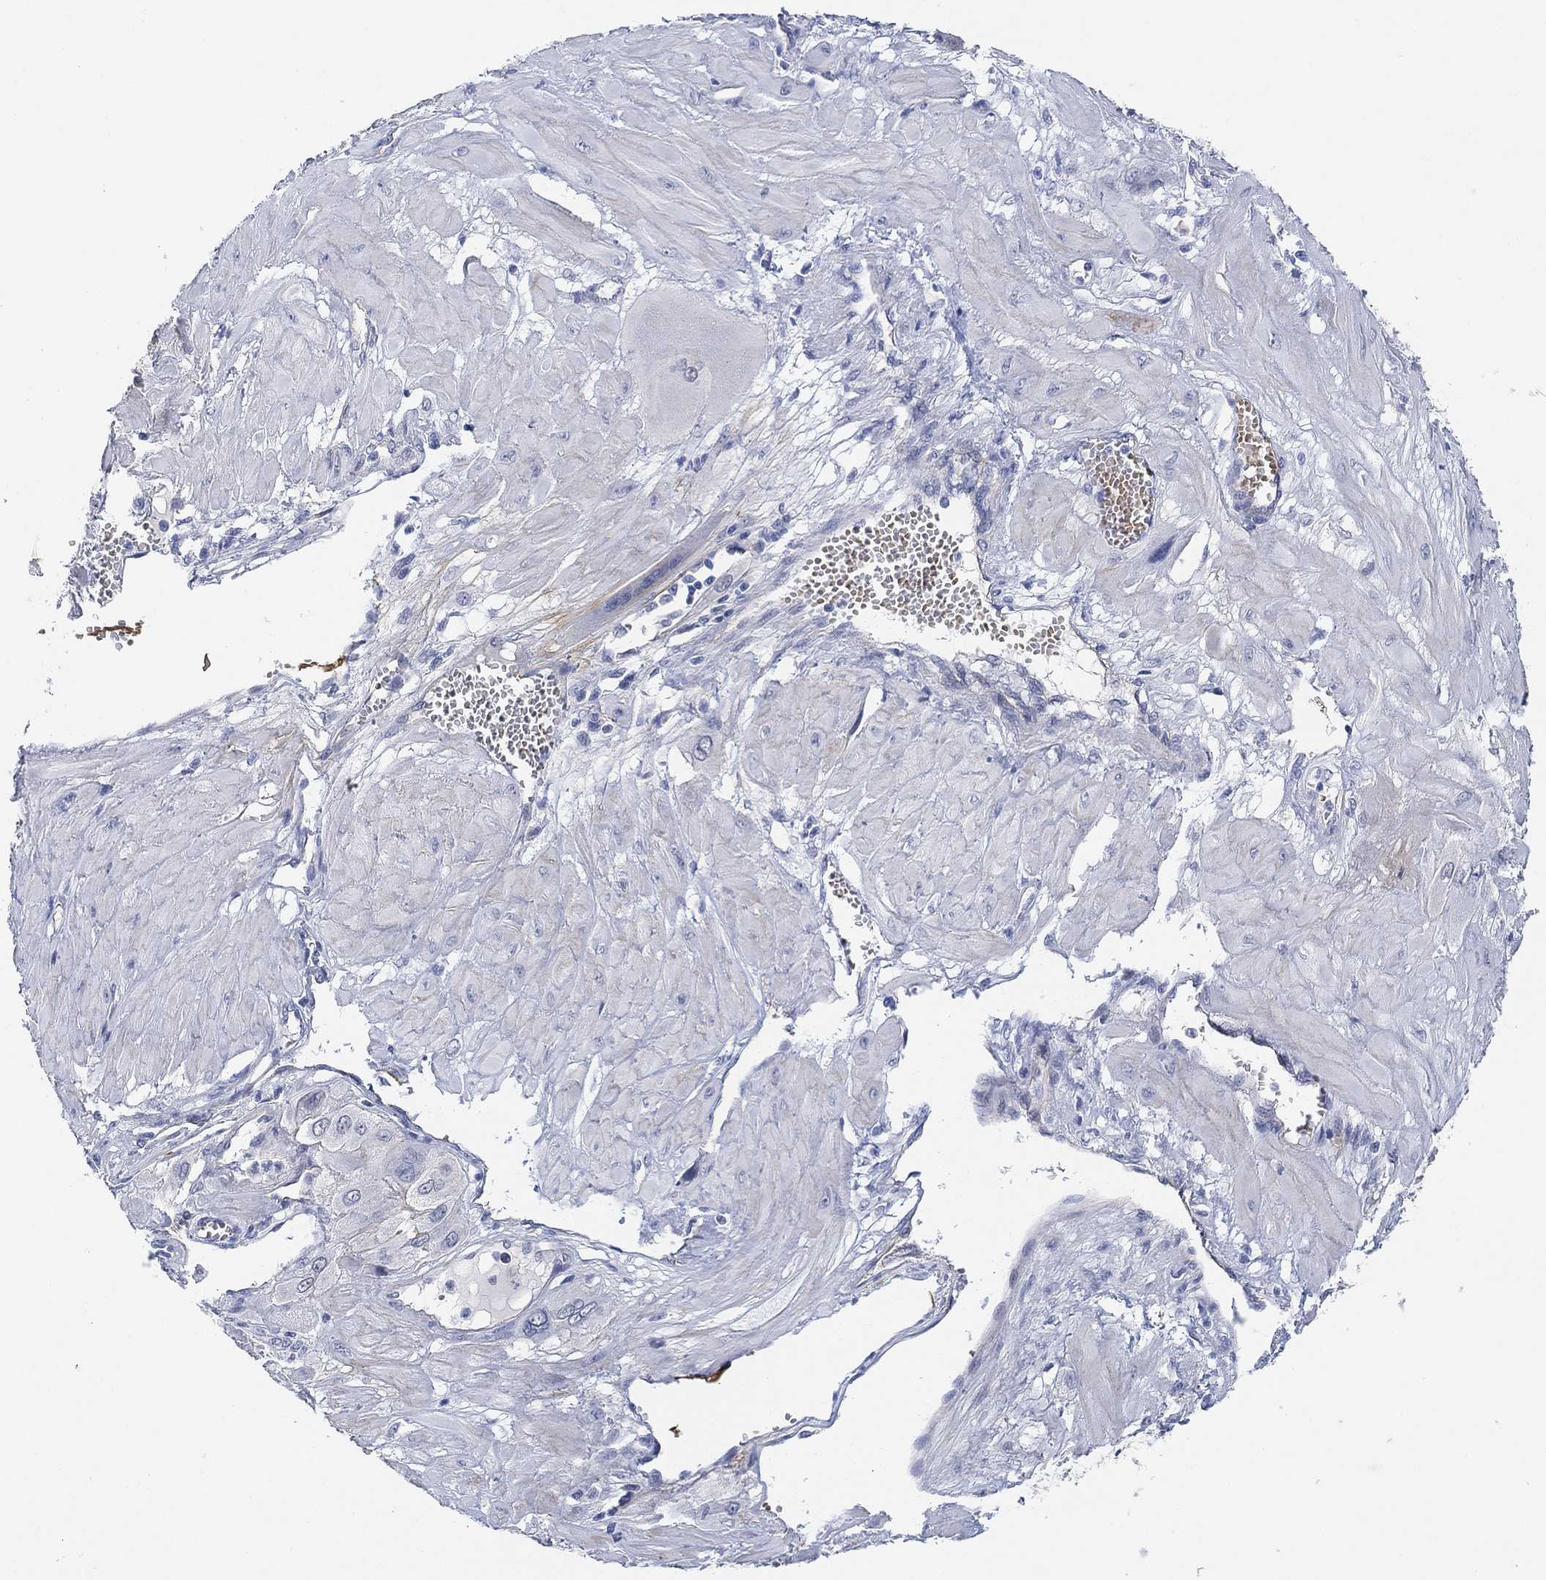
{"staining": {"intensity": "negative", "quantity": "none", "location": "none"}, "tissue": "cervical cancer", "cell_type": "Tumor cells", "image_type": "cancer", "snomed": [{"axis": "morphology", "description": "Squamous cell carcinoma, NOS"}, {"axis": "topography", "description": "Cervix"}], "caption": "Tumor cells show no significant staining in cervical cancer (squamous cell carcinoma).", "gene": "PAX6", "patient": {"sex": "female", "age": 34}}